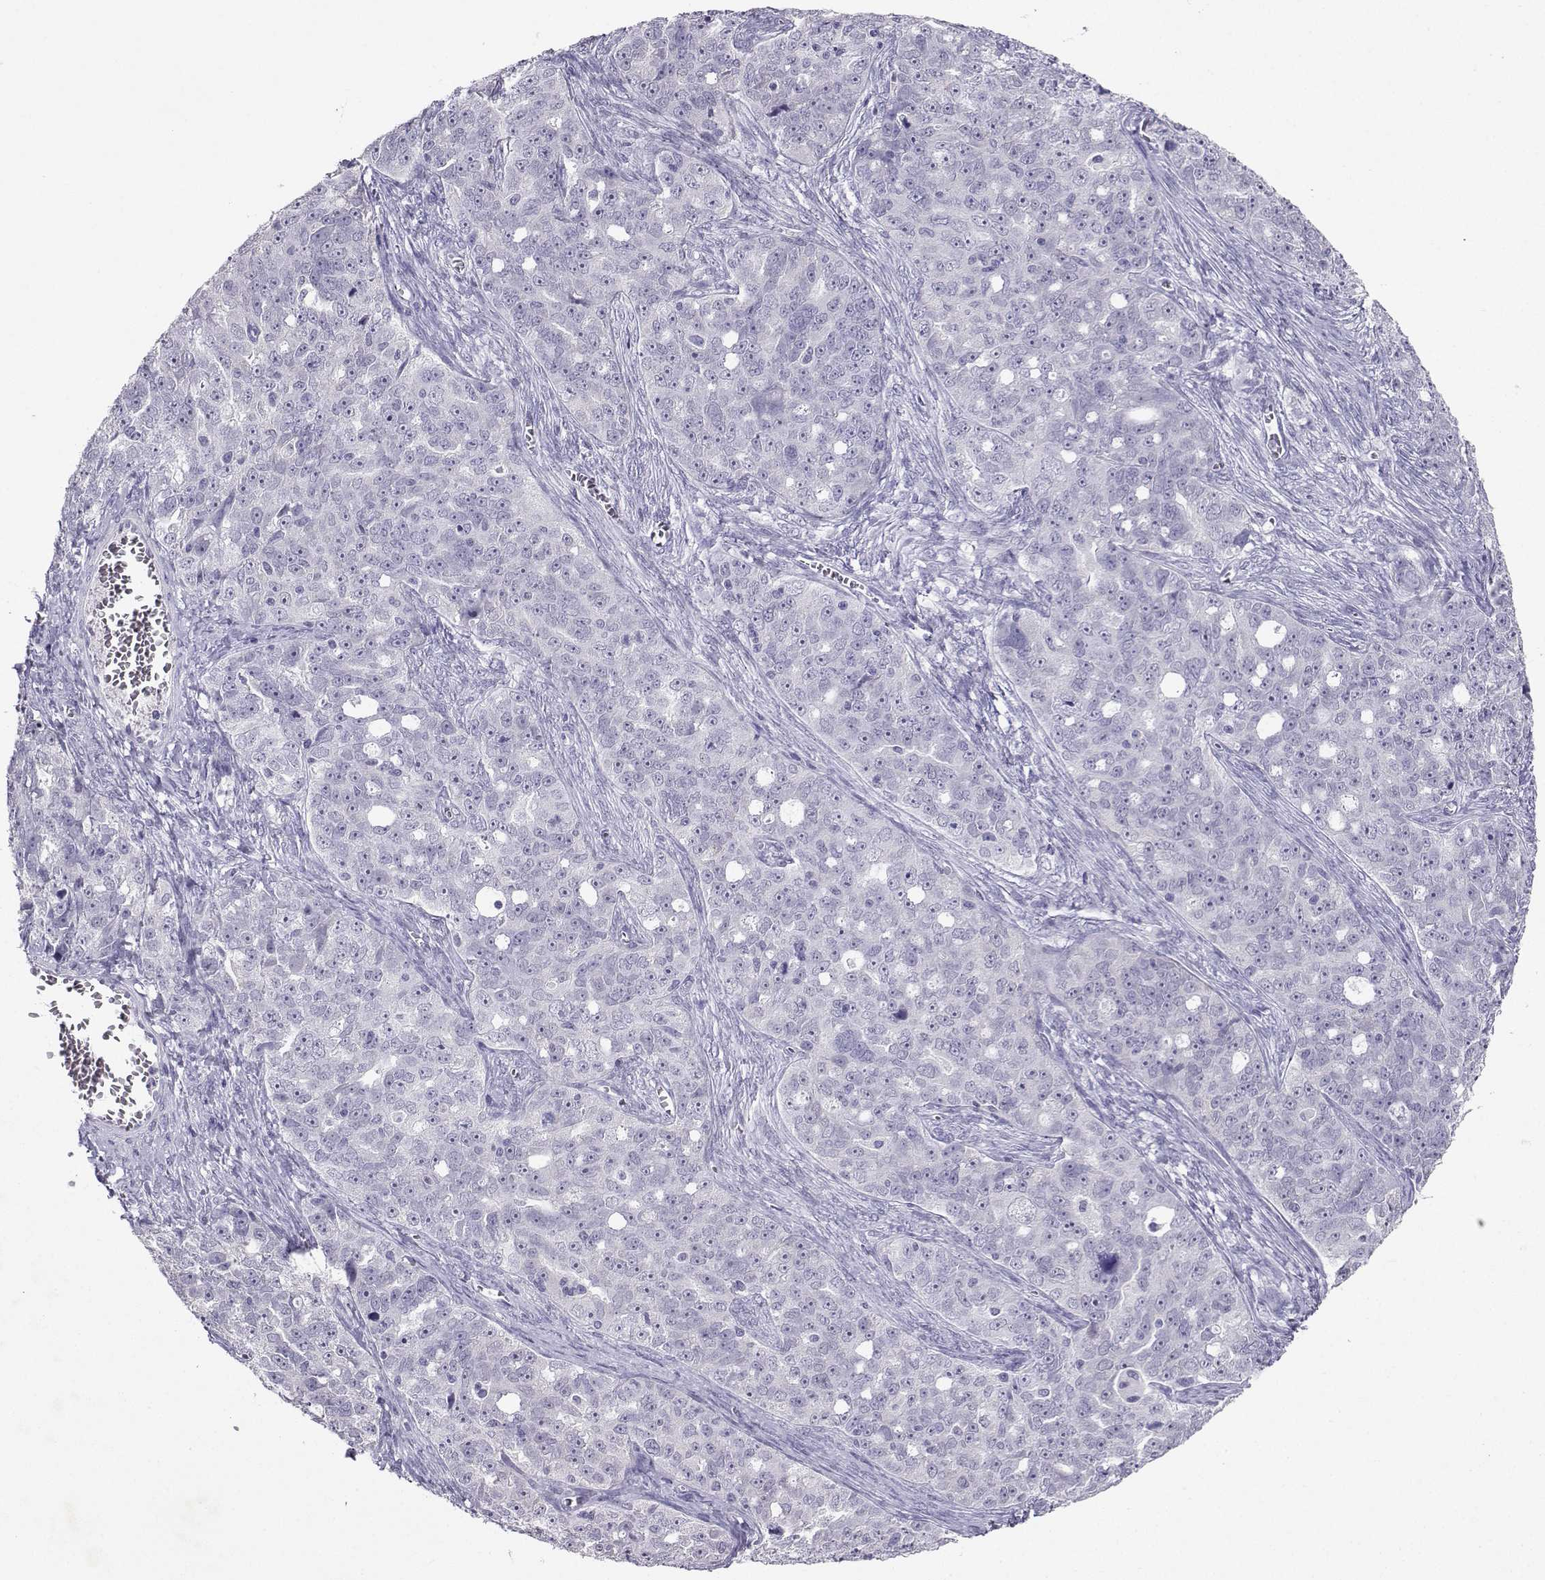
{"staining": {"intensity": "negative", "quantity": "none", "location": "none"}, "tissue": "ovarian cancer", "cell_type": "Tumor cells", "image_type": "cancer", "snomed": [{"axis": "morphology", "description": "Cystadenocarcinoma, serous, NOS"}, {"axis": "topography", "description": "Ovary"}], "caption": "Immunohistochemical staining of human ovarian cancer reveals no significant expression in tumor cells.", "gene": "TBR1", "patient": {"sex": "female", "age": 51}}